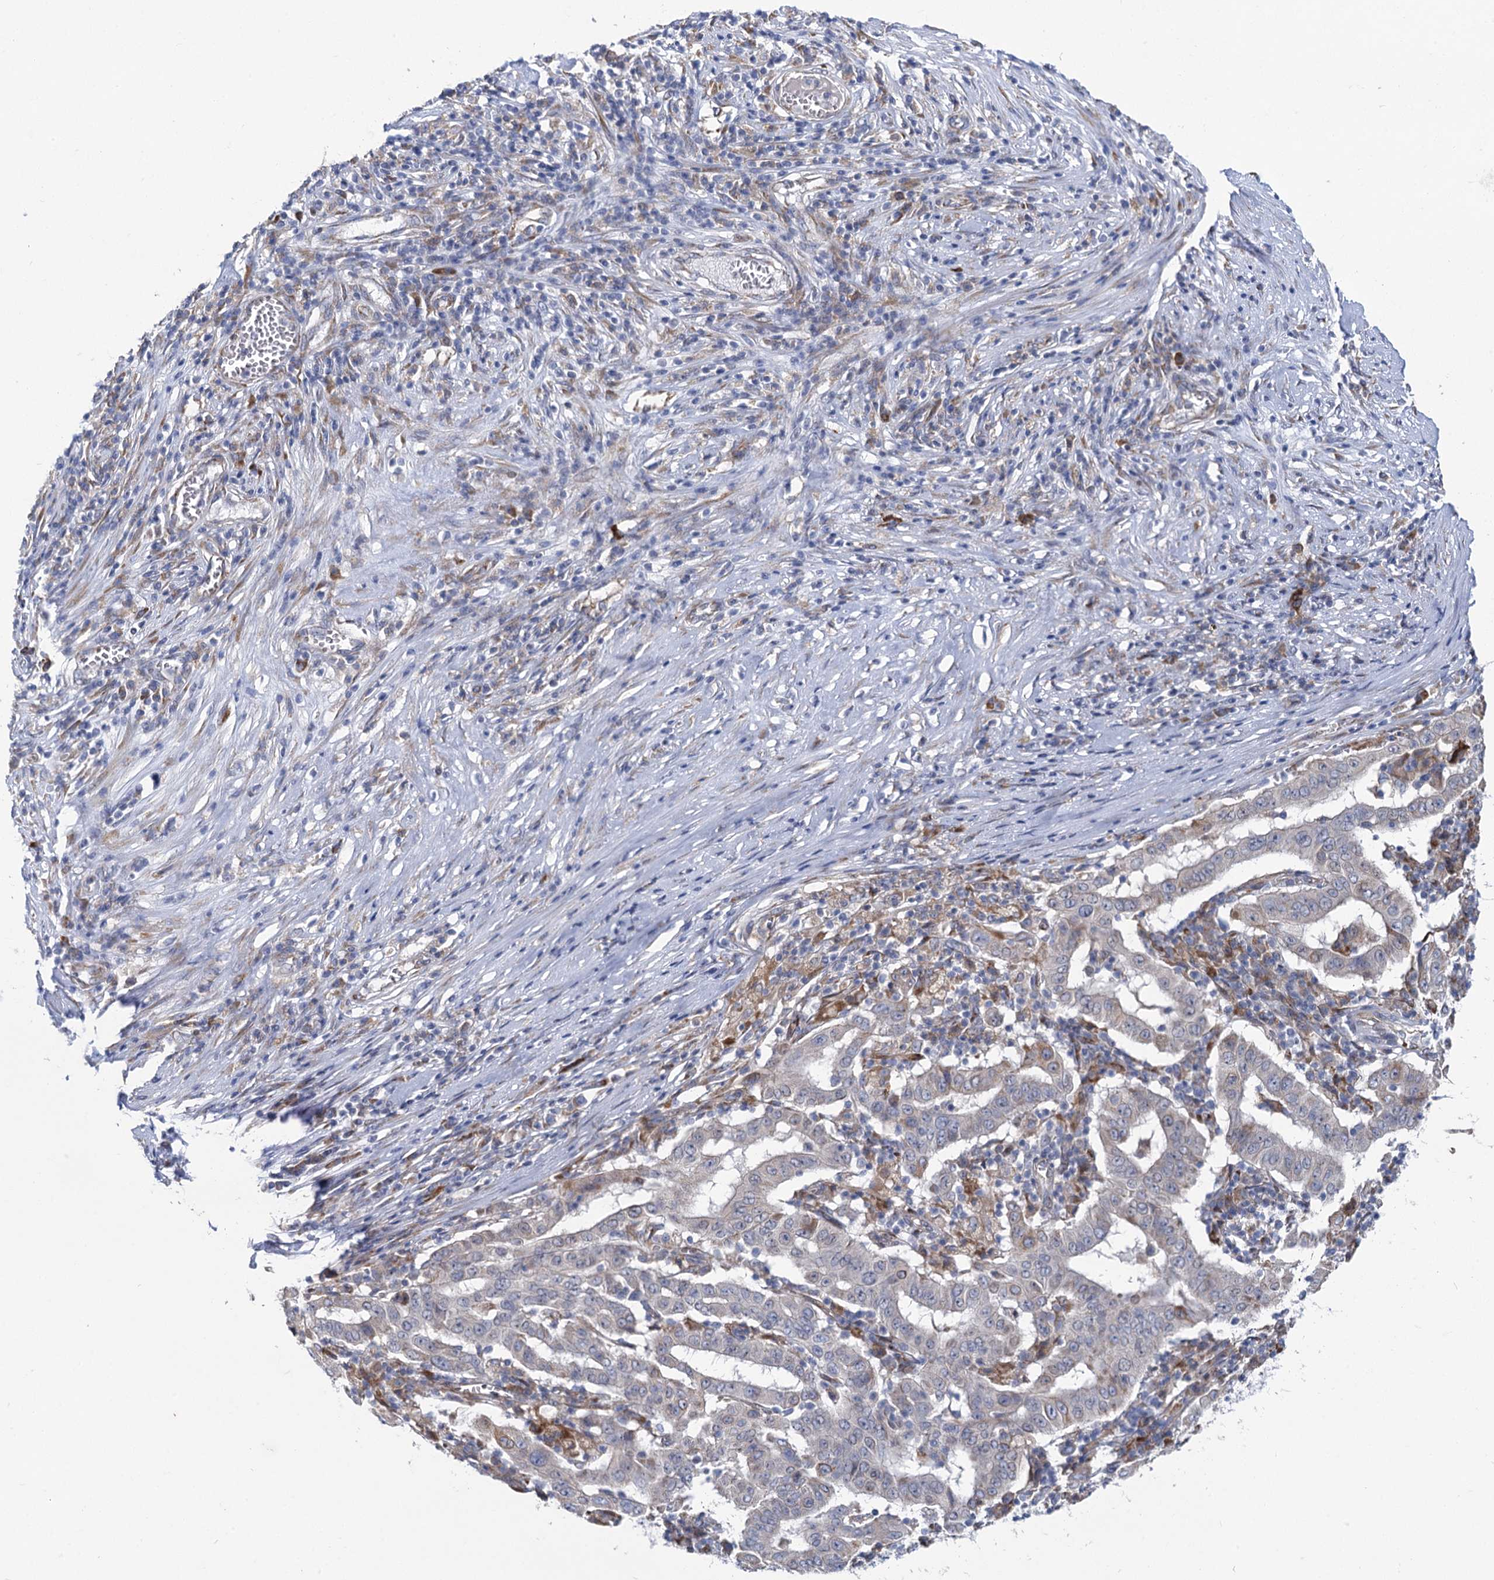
{"staining": {"intensity": "negative", "quantity": "none", "location": "none"}, "tissue": "pancreatic cancer", "cell_type": "Tumor cells", "image_type": "cancer", "snomed": [{"axis": "morphology", "description": "Adenocarcinoma, NOS"}, {"axis": "topography", "description": "Pancreas"}], "caption": "The immunohistochemistry (IHC) micrograph has no significant staining in tumor cells of pancreatic cancer tissue. The staining is performed using DAB brown chromogen with nuclei counter-stained in using hematoxylin.", "gene": "PRSS35", "patient": {"sex": "male", "age": 63}}